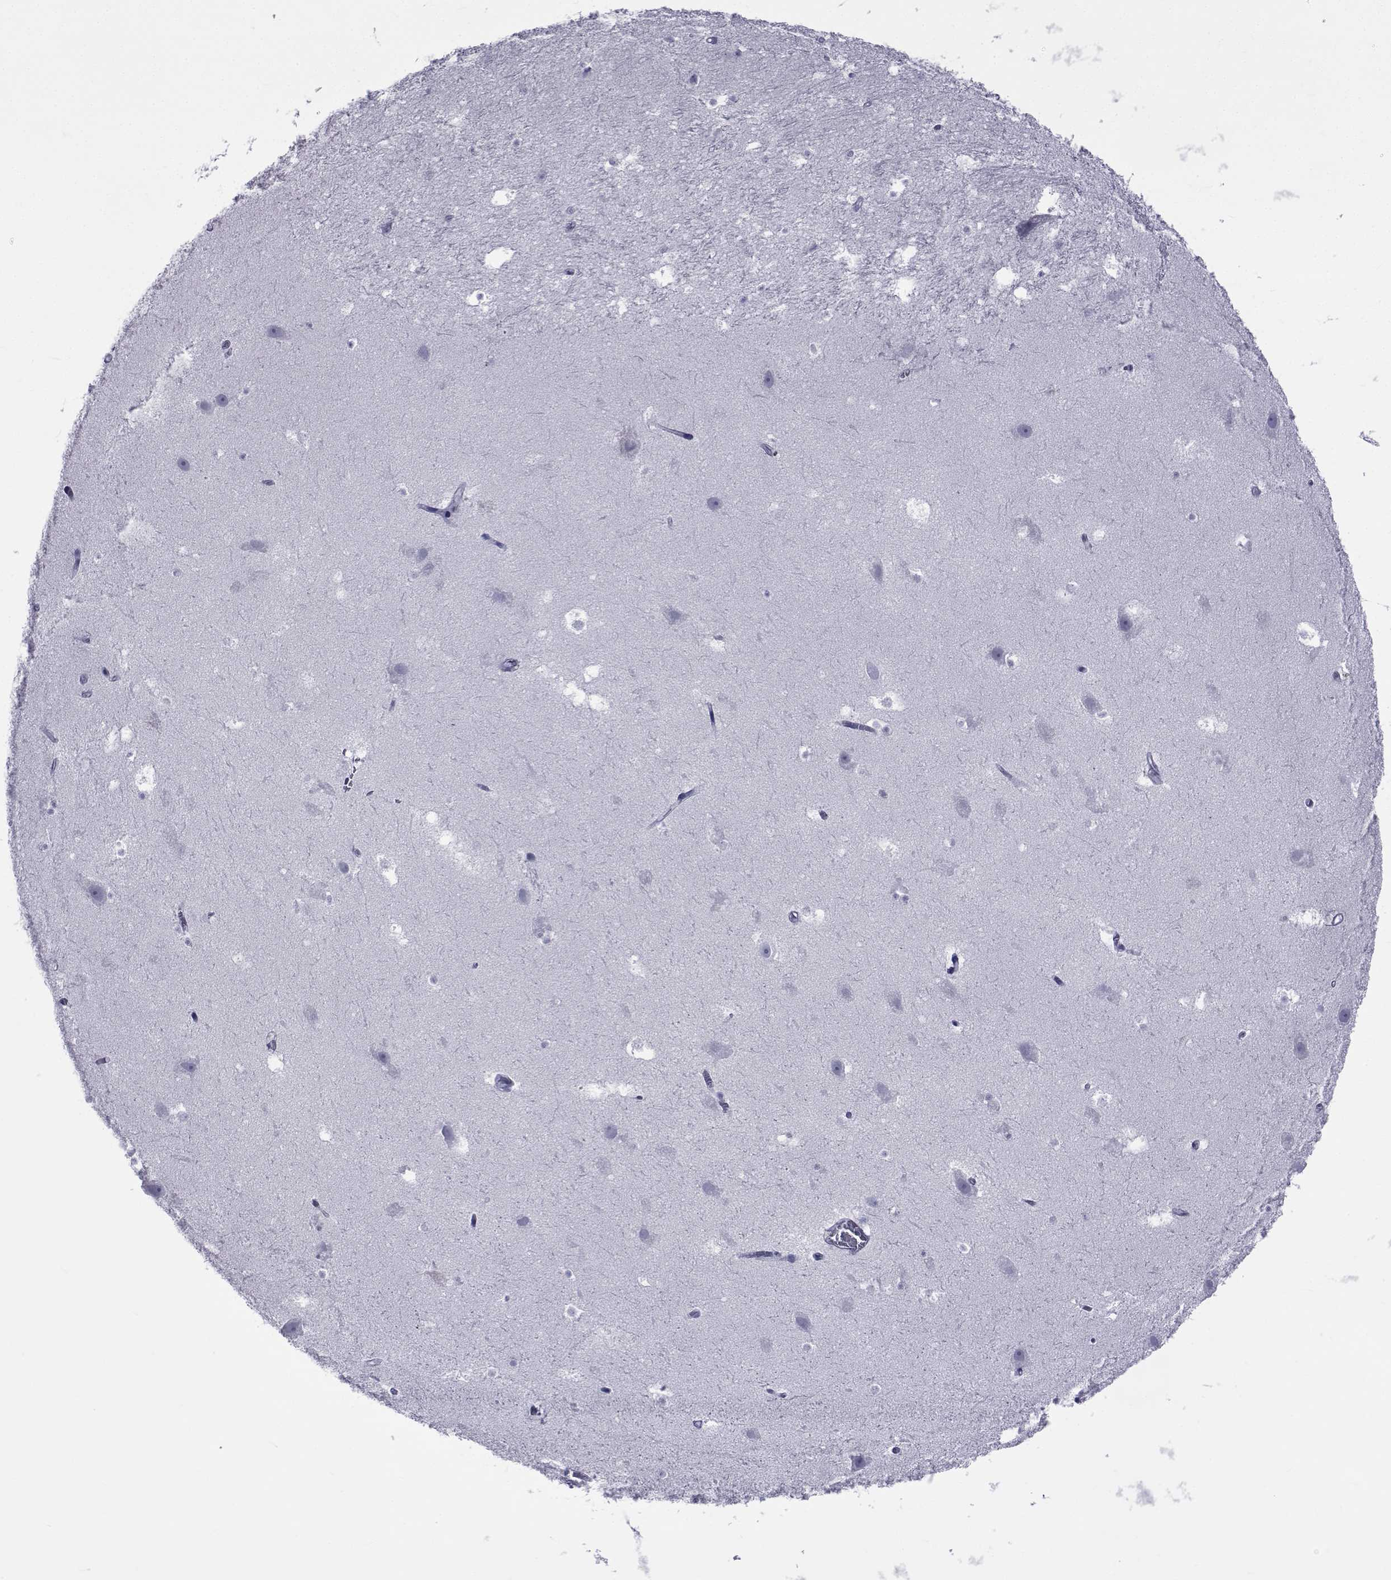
{"staining": {"intensity": "negative", "quantity": "none", "location": "none"}, "tissue": "hippocampus", "cell_type": "Glial cells", "image_type": "normal", "snomed": [{"axis": "morphology", "description": "Normal tissue, NOS"}, {"axis": "topography", "description": "Hippocampus"}], "caption": "Immunohistochemical staining of unremarkable hippocampus displays no significant expression in glial cells.", "gene": "GKAP1", "patient": {"sex": "male", "age": 26}}